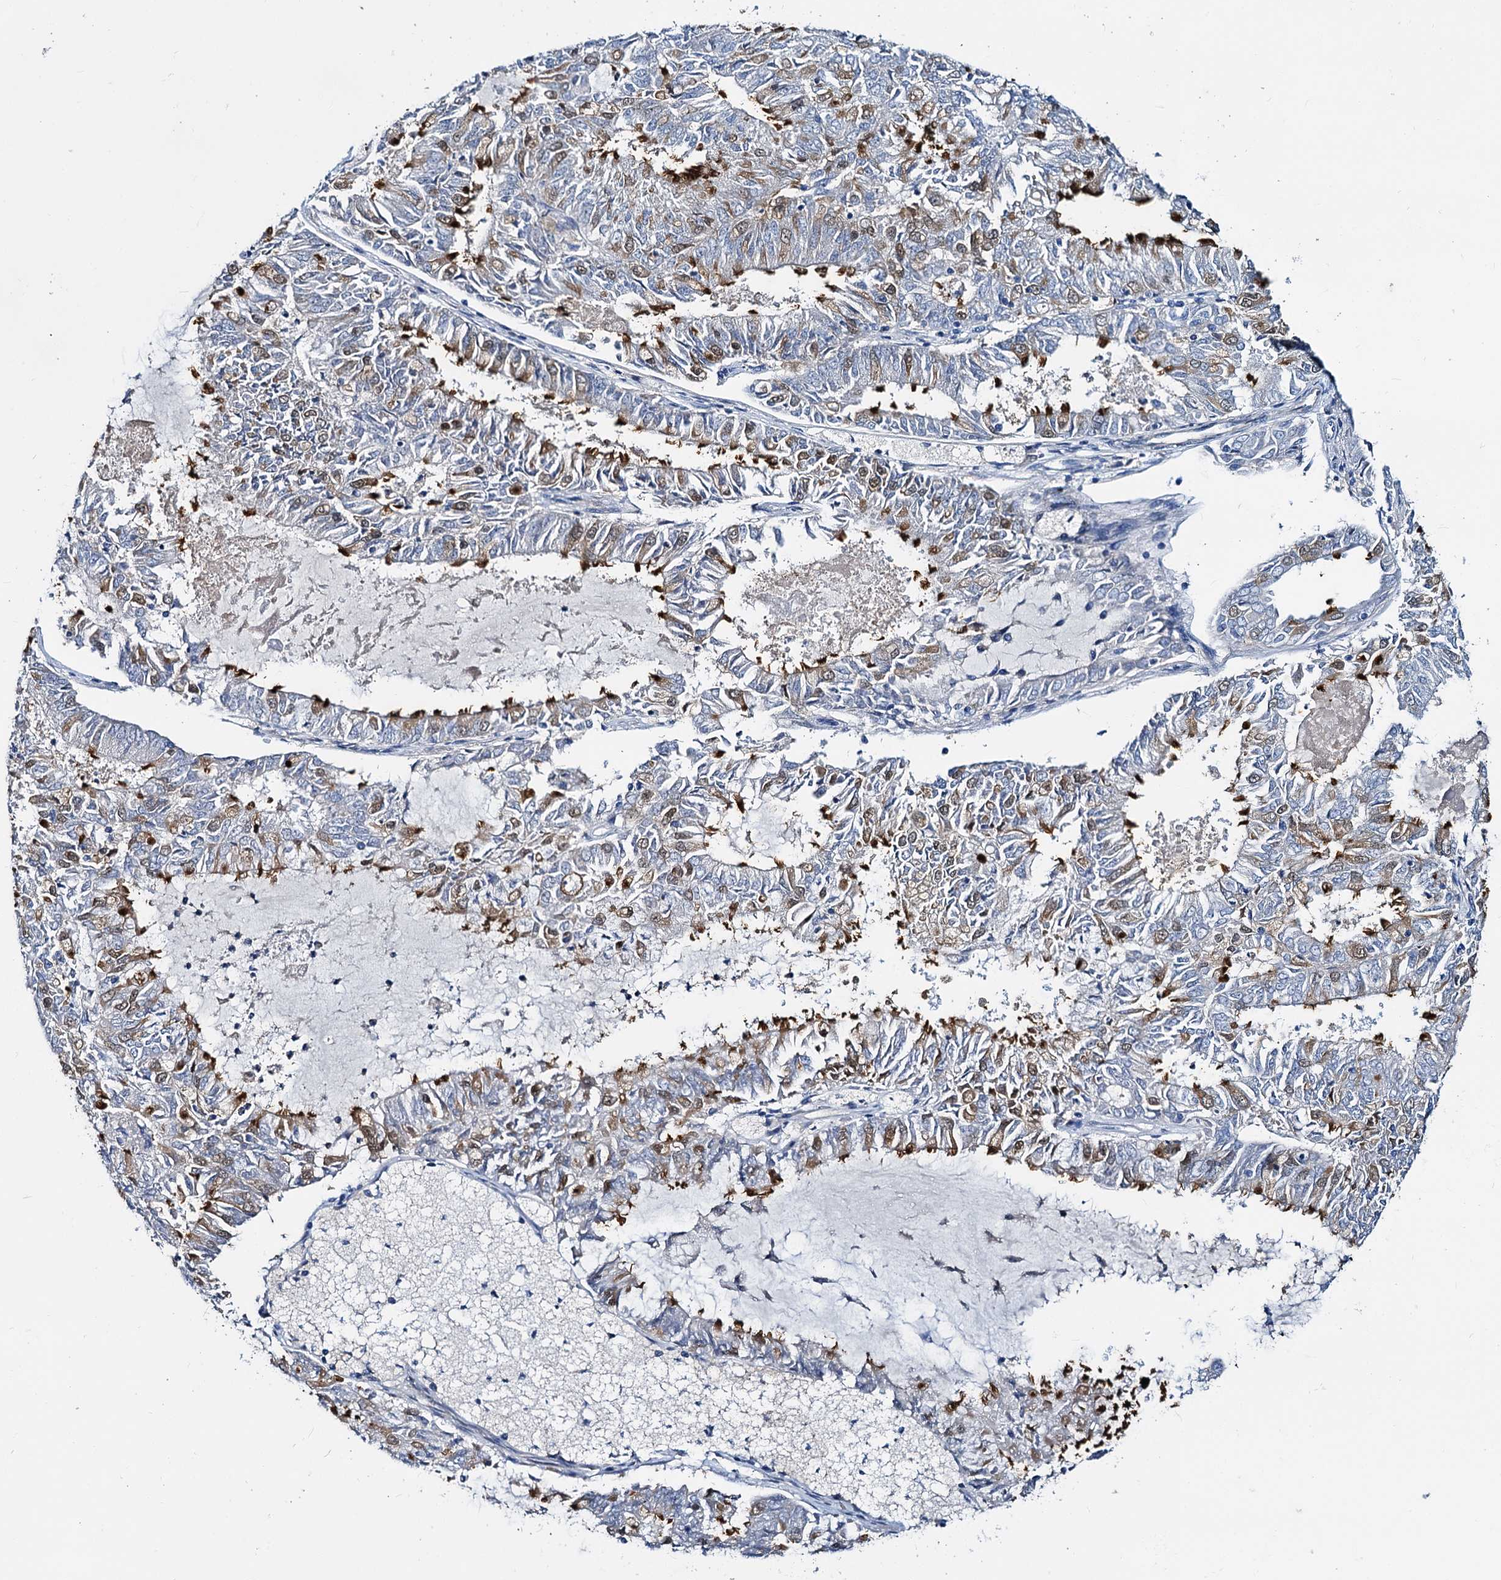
{"staining": {"intensity": "moderate", "quantity": "25%-75%", "location": "cytoplasmic/membranous"}, "tissue": "endometrial cancer", "cell_type": "Tumor cells", "image_type": "cancer", "snomed": [{"axis": "morphology", "description": "Adenocarcinoma, NOS"}, {"axis": "topography", "description": "Endometrium"}], "caption": "IHC (DAB) staining of adenocarcinoma (endometrial) displays moderate cytoplasmic/membranous protein positivity in about 25%-75% of tumor cells. Immunohistochemistry (ihc) stains the protein in brown and the nuclei are stained blue.", "gene": "DYDC2", "patient": {"sex": "female", "age": 57}}